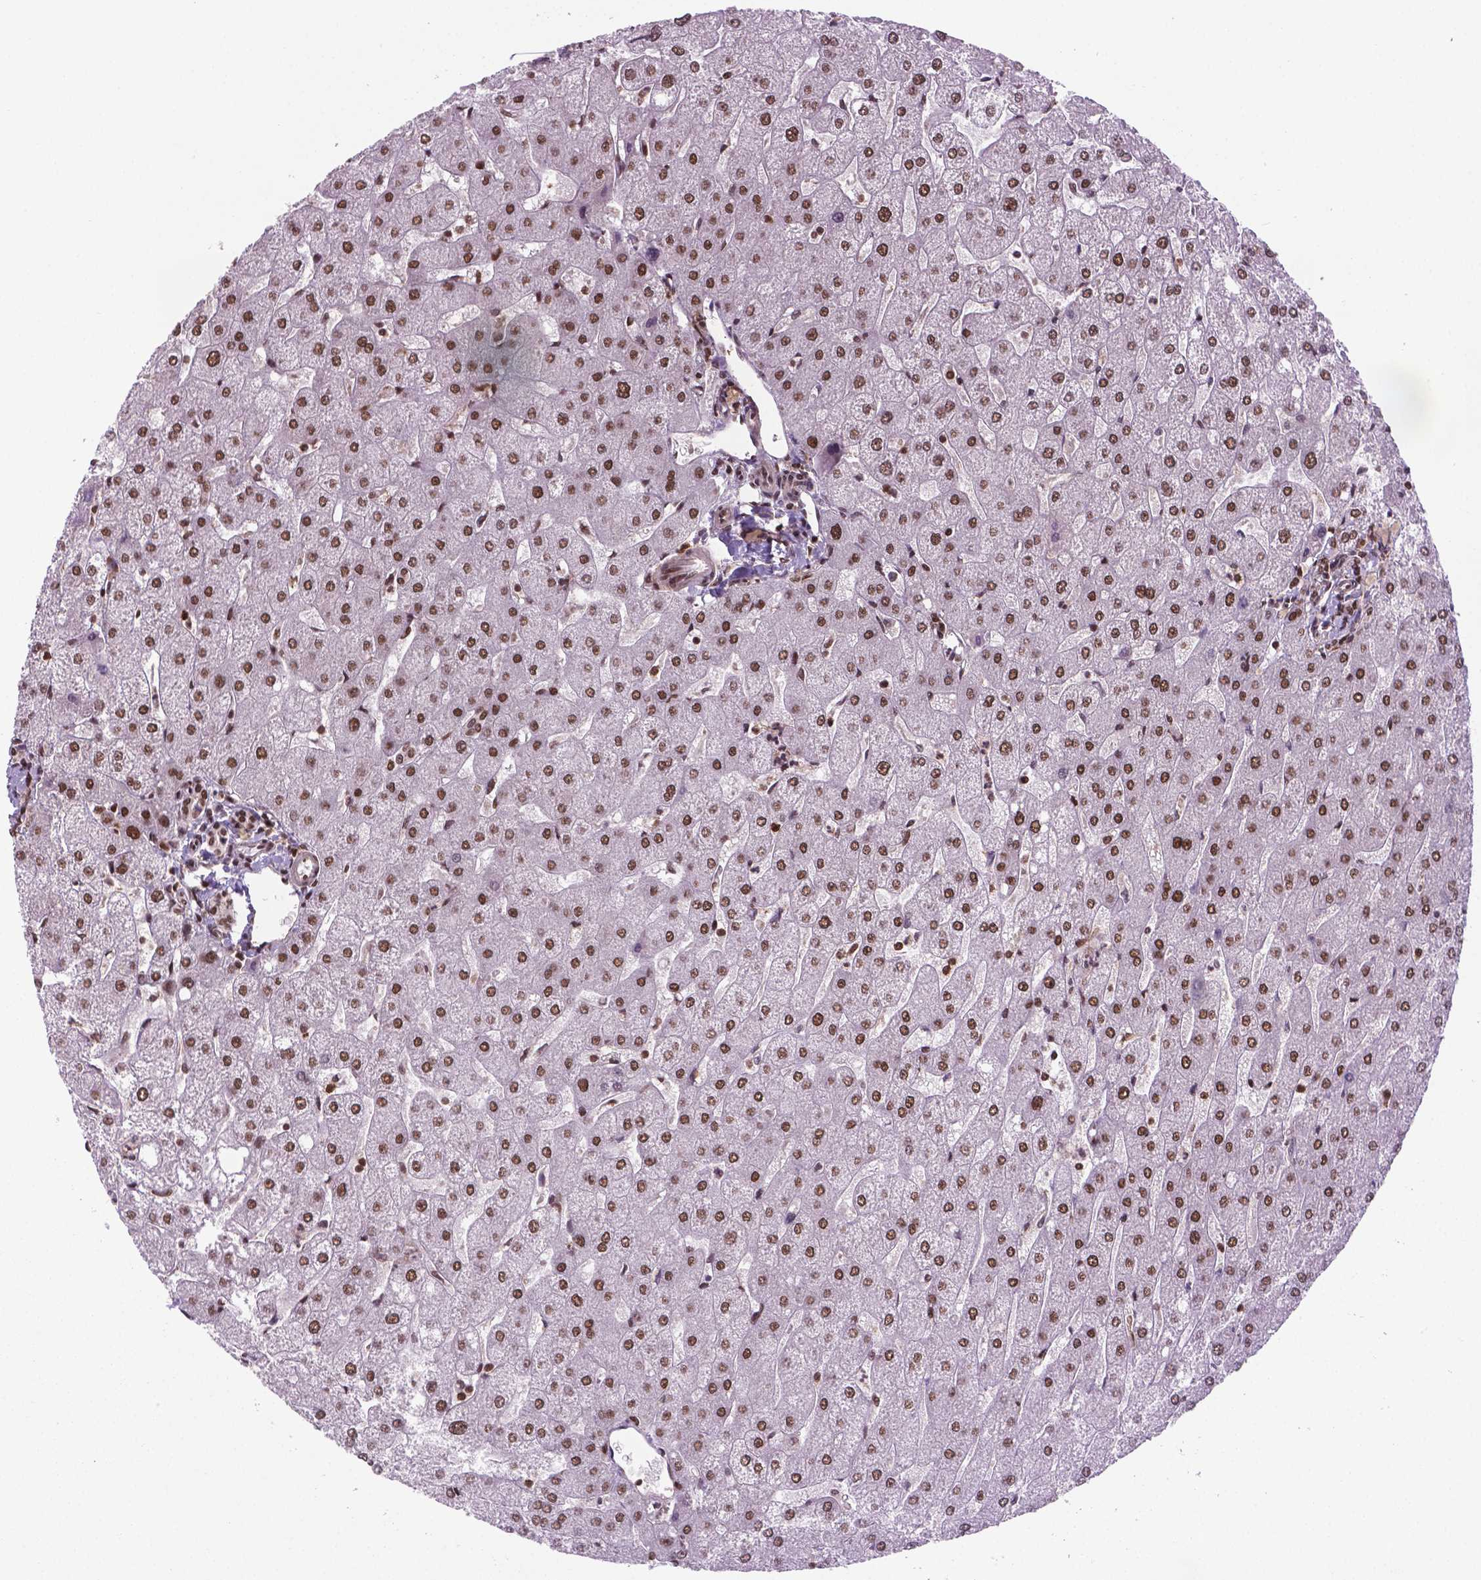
{"staining": {"intensity": "moderate", "quantity": ">75%", "location": "nuclear"}, "tissue": "liver", "cell_type": "Cholangiocytes", "image_type": "normal", "snomed": [{"axis": "morphology", "description": "Normal tissue, NOS"}, {"axis": "topography", "description": "Liver"}], "caption": "The immunohistochemical stain highlights moderate nuclear staining in cholangiocytes of unremarkable liver. (Stains: DAB in brown, nuclei in blue, Microscopy: brightfield microscopy at high magnification).", "gene": "SIRT6", "patient": {"sex": "male", "age": 67}}